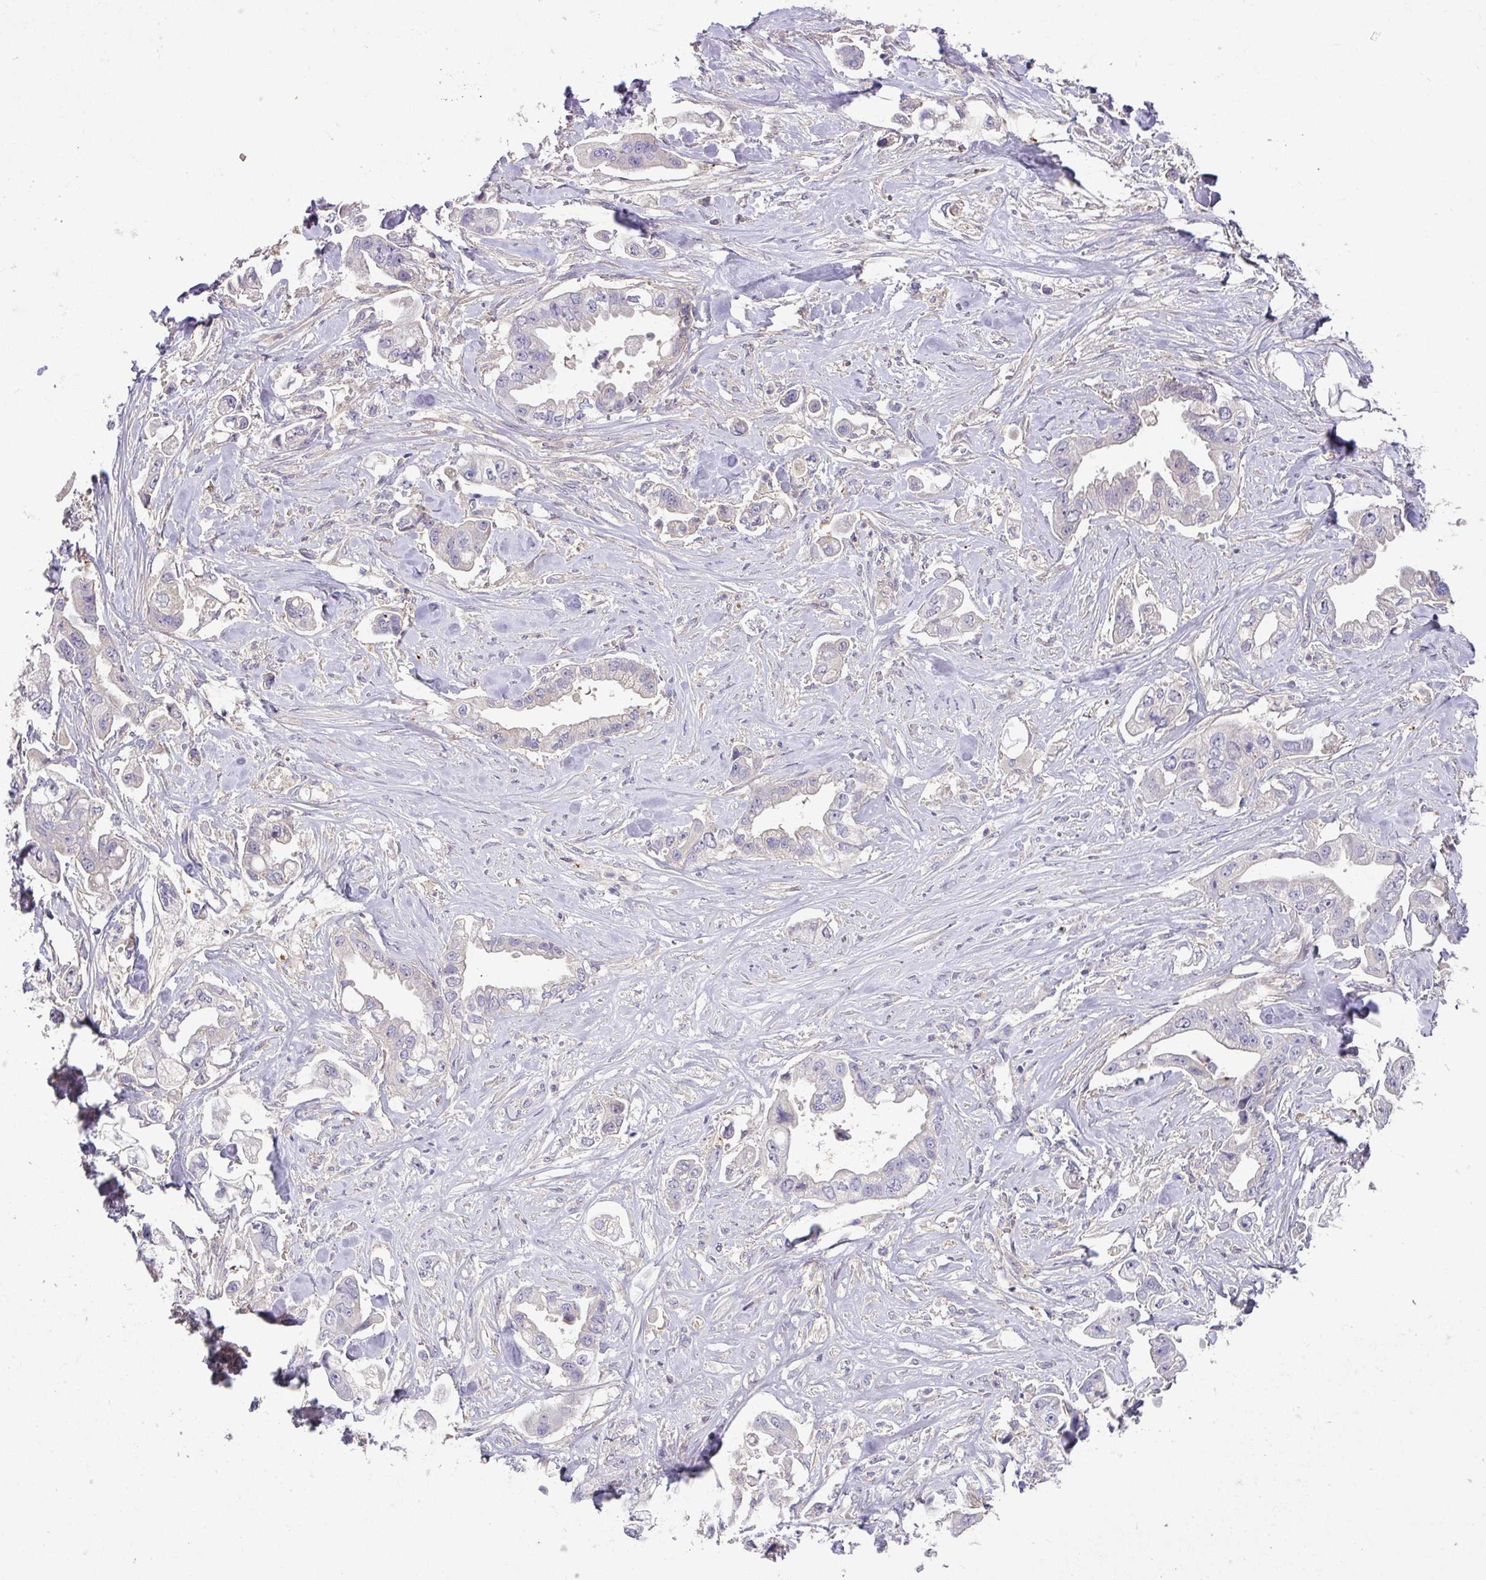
{"staining": {"intensity": "negative", "quantity": "none", "location": "none"}, "tissue": "stomach cancer", "cell_type": "Tumor cells", "image_type": "cancer", "snomed": [{"axis": "morphology", "description": "Adenocarcinoma, NOS"}, {"axis": "topography", "description": "Stomach"}], "caption": "The image shows no staining of tumor cells in stomach cancer (adenocarcinoma).", "gene": "HOXC13", "patient": {"sex": "male", "age": 62}}